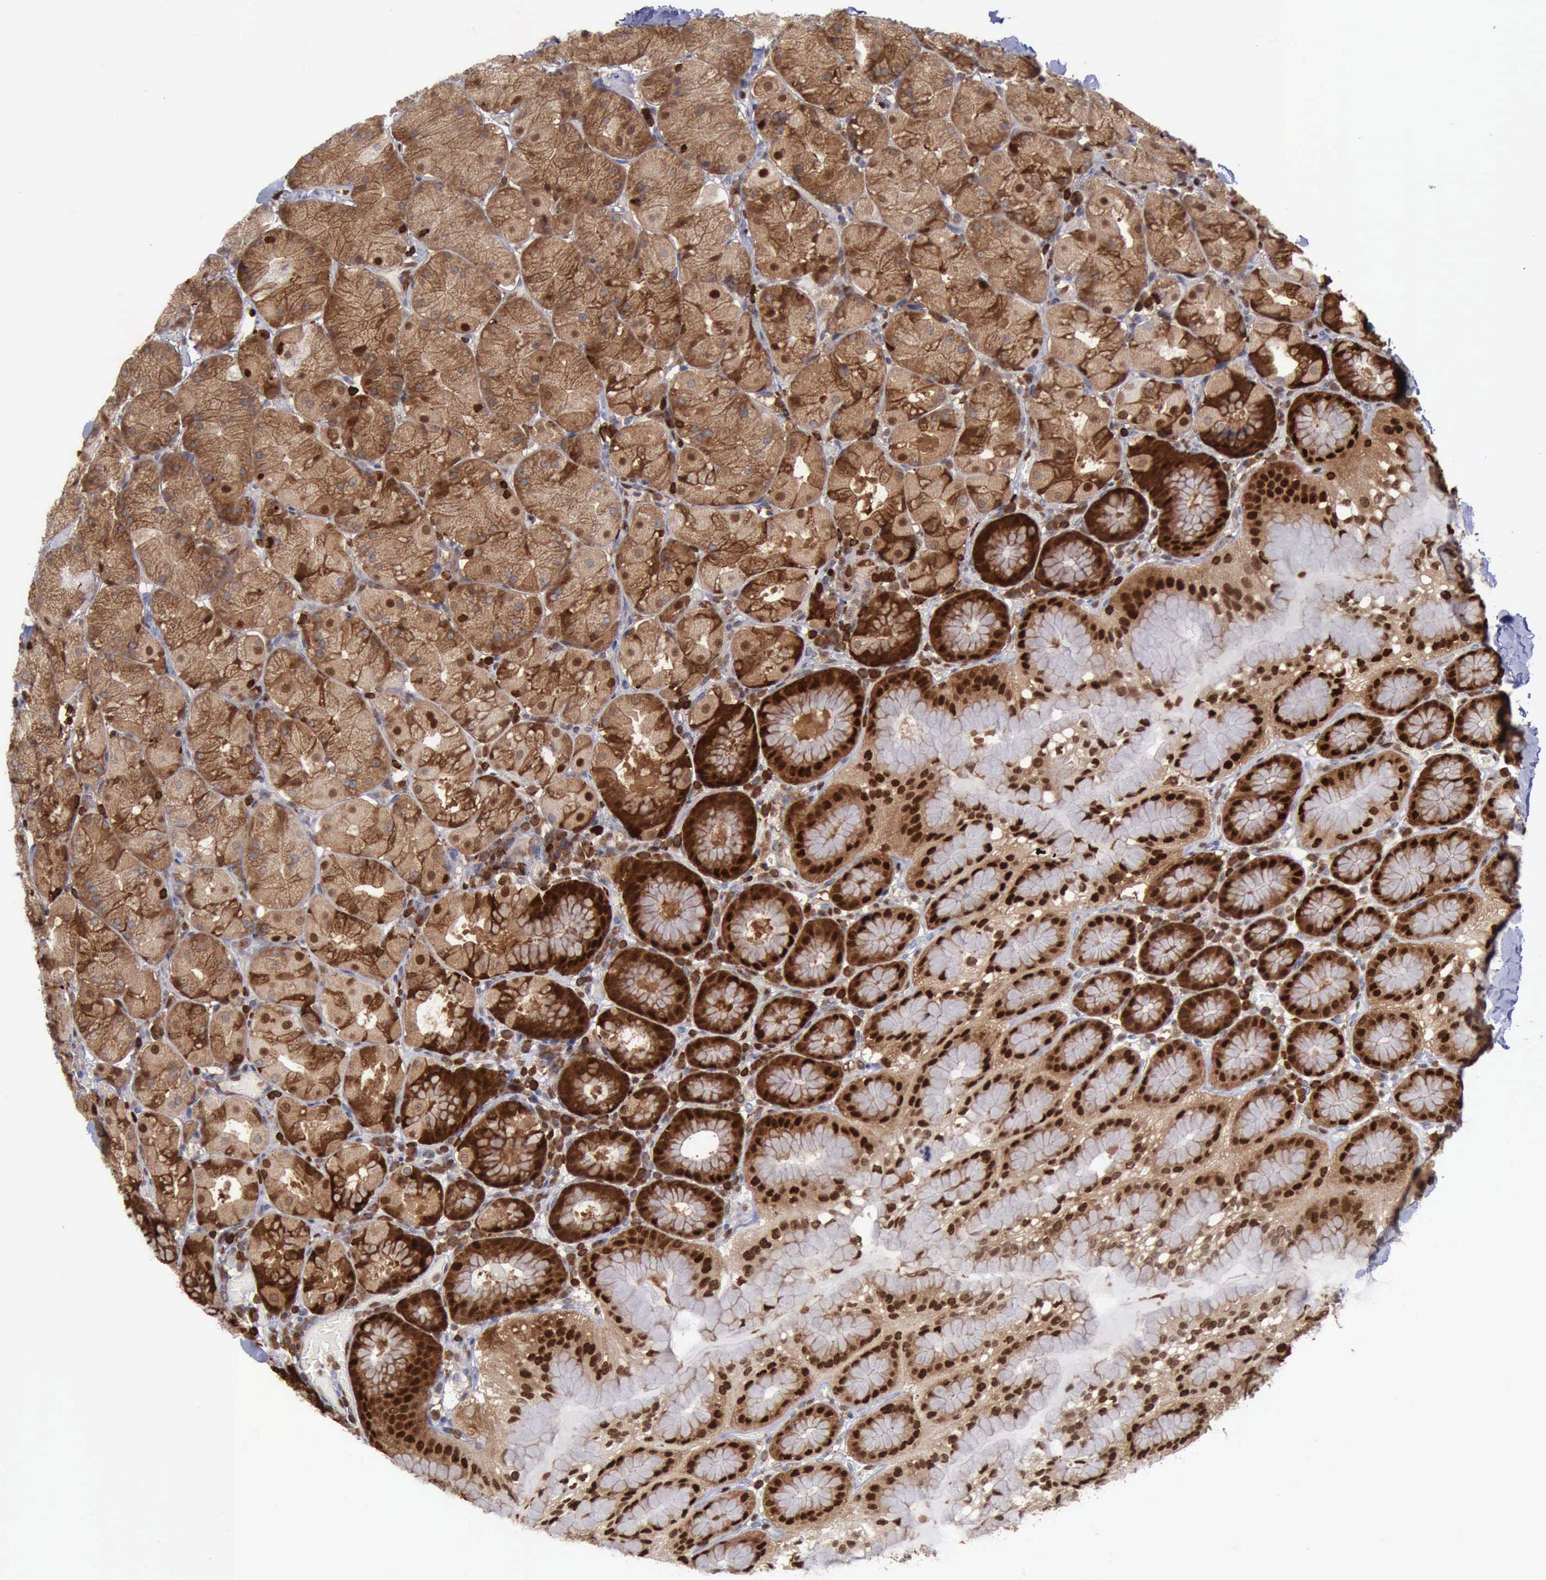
{"staining": {"intensity": "strong", "quantity": ">75%", "location": "cytoplasmic/membranous,nuclear"}, "tissue": "stomach", "cell_type": "Glandular cells", "image_type": "normal", "snomed": [{"axis": "morphology", "description": "Normal tissue, NOS"}, {"axis": "topography", "description": "Stomach, upper"}, {"axis": "topography", "description": "Stomach"}], "caption": "Immunohistochemistry histopathology image of unremarkable stomach: human stomach stained using immunohistochemistry displays high levels of strong protein expression localized specifically in the cytoplasmic/membranous,nuclear of glandular cells, appearing as a cytoplasmic/membranous,nuclear brown color.", "gene": "PDCD4", "patient": {"sex": "male", "age": 76}}